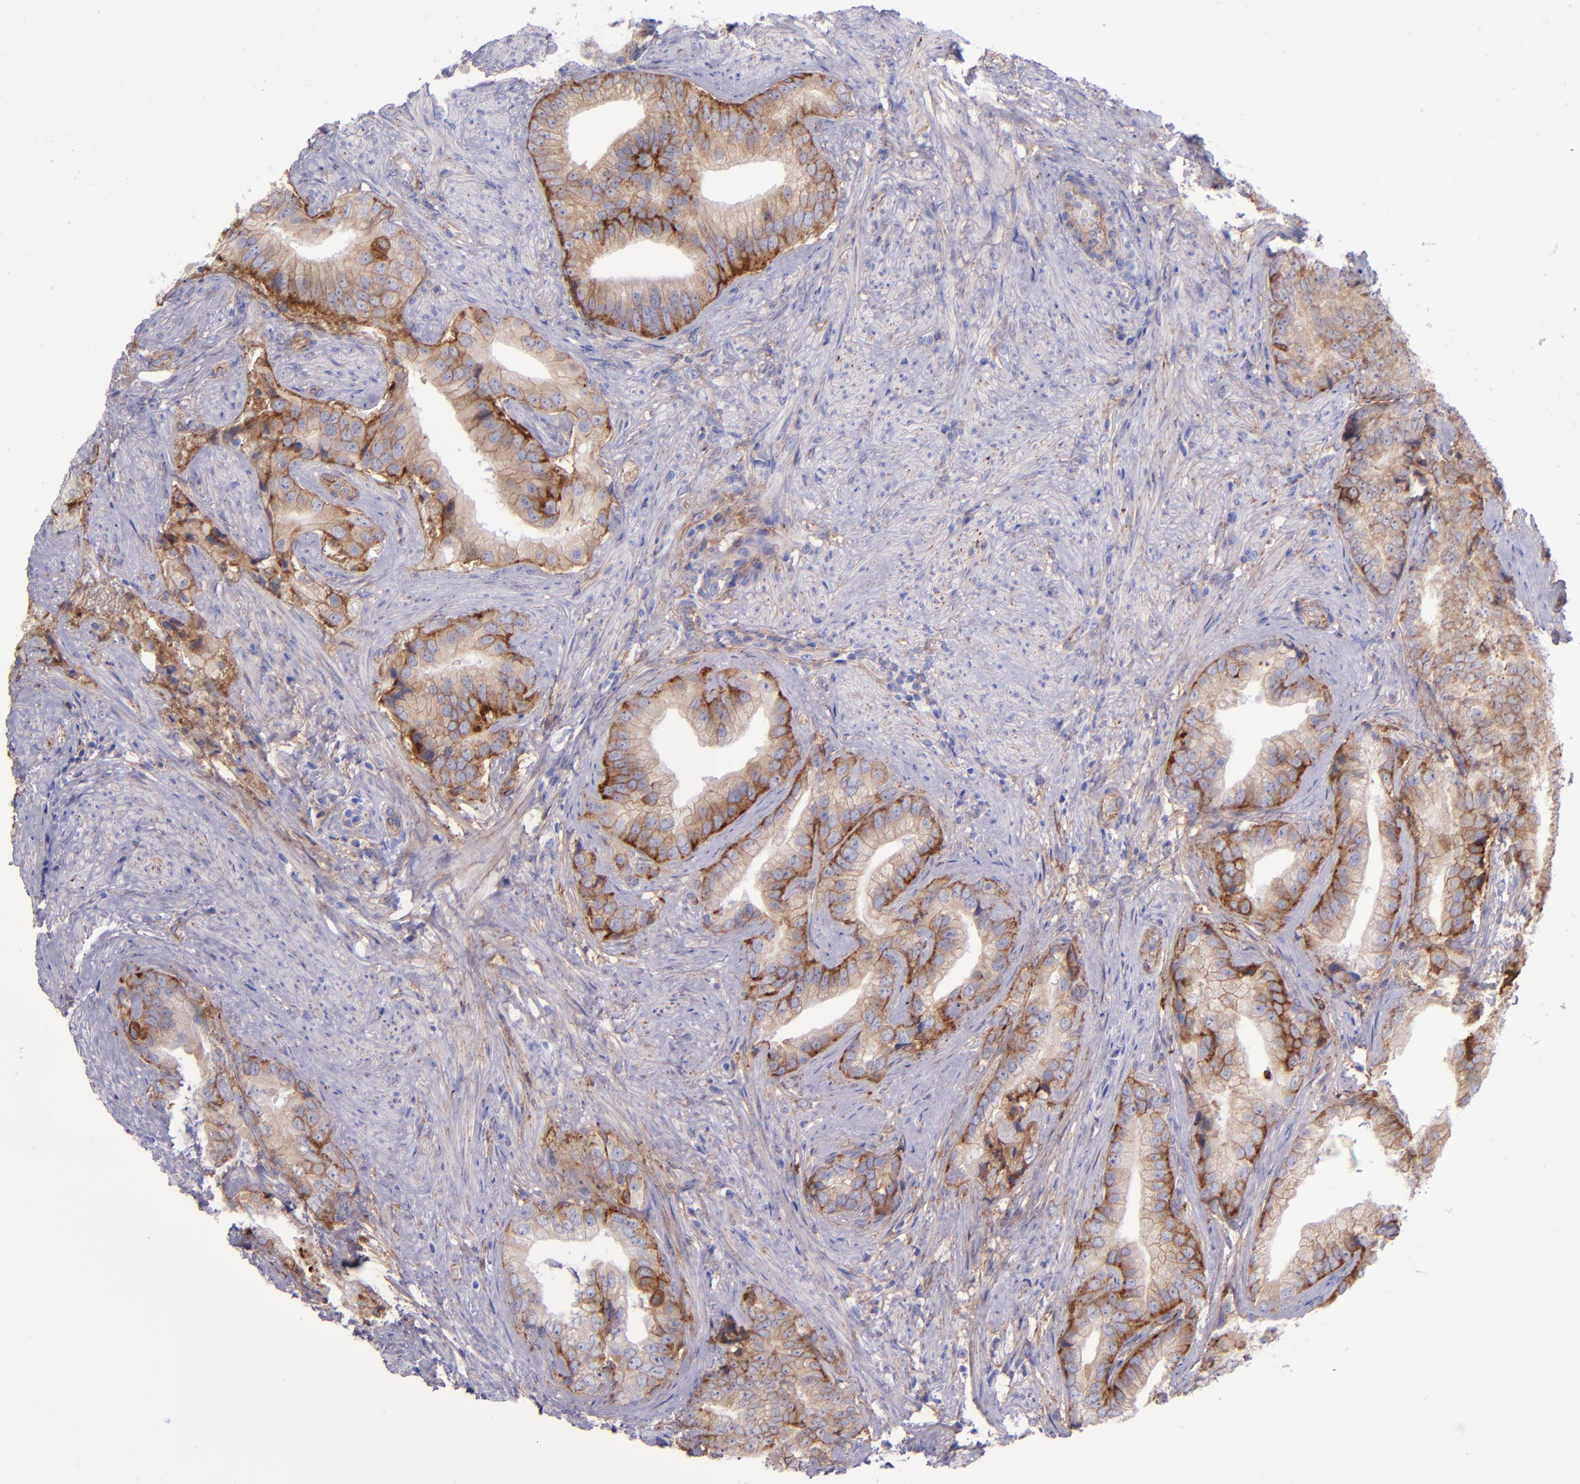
{"staining": {"intensity": "moderate", "quantity": ">75%", "location": "cytoplasmic/membranous"}, "tissue": "prostate cancer", "cell_type": "Tumor cells", "image_type": "cancer", "snomed": [{"axis": "morphology", "description": "Adenocarcinoma, Low grade"}, {"axis": "topography", "description": "Prostate"}], "caption": "Protein staining reveals moderate cytoplasmic/membranous positivity in approximately >75% of tumor cells in prostate cancer.", "gene": "ITGAV", "patient": {"sex": "male", "age": 71}}